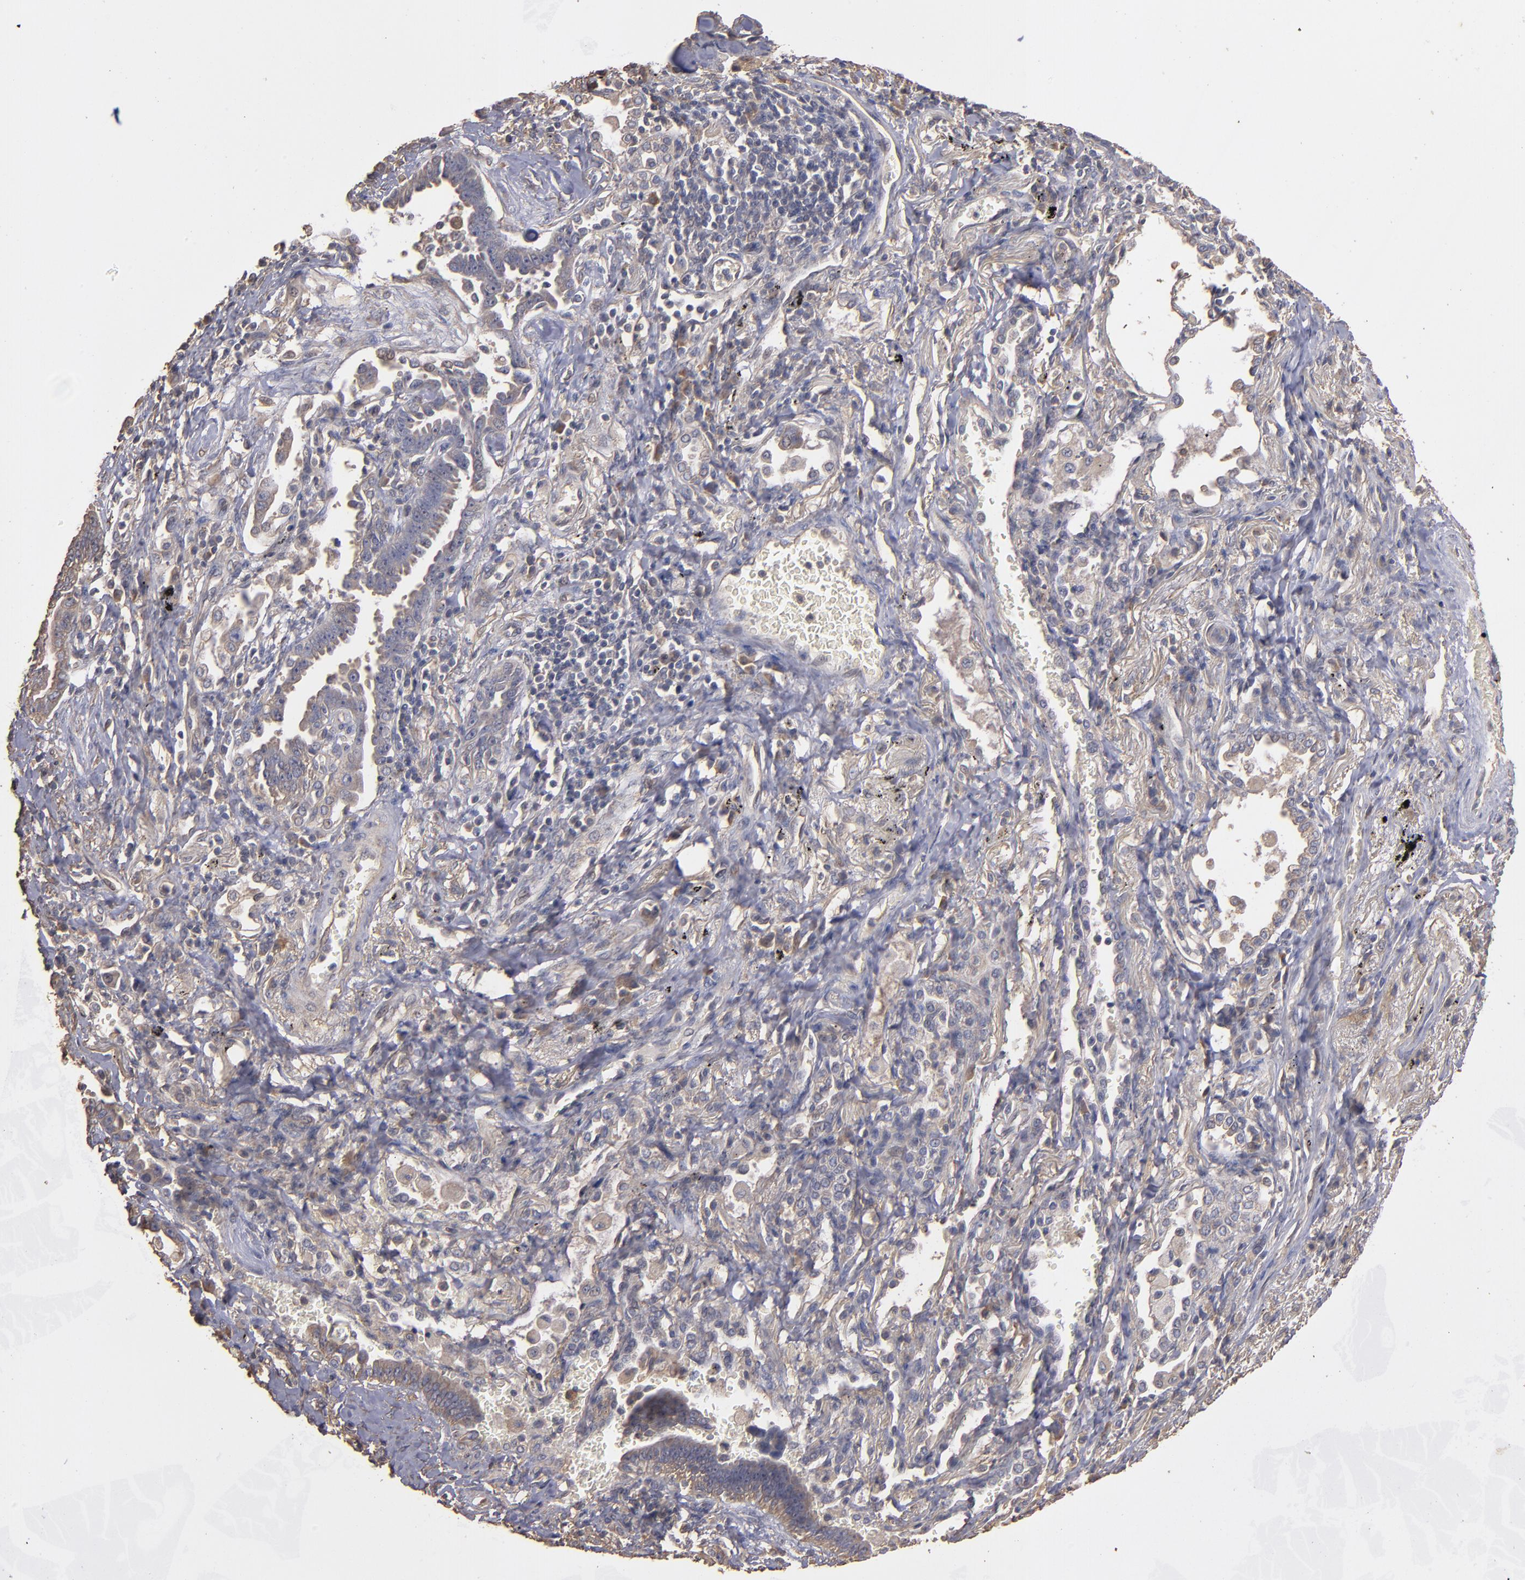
{"staining": {"intensity": "weak", "quantity": ">75%", "location": "cytoplasmic/membranous"}, "tissue": "lung cancer", "cell_type": "Tumor cells", "image_type": "cancer", "snomed": [{"axis": "morphology", "description": "Adenocarcinoma, NOS"}, {"axis": "topography", "description": "Lung"}], "caption": "Lung cancer stained with a protein marker shows weak staining in tumor cells.", "gene": "DMD", "patient": {"sex": "female", "age": 64}}